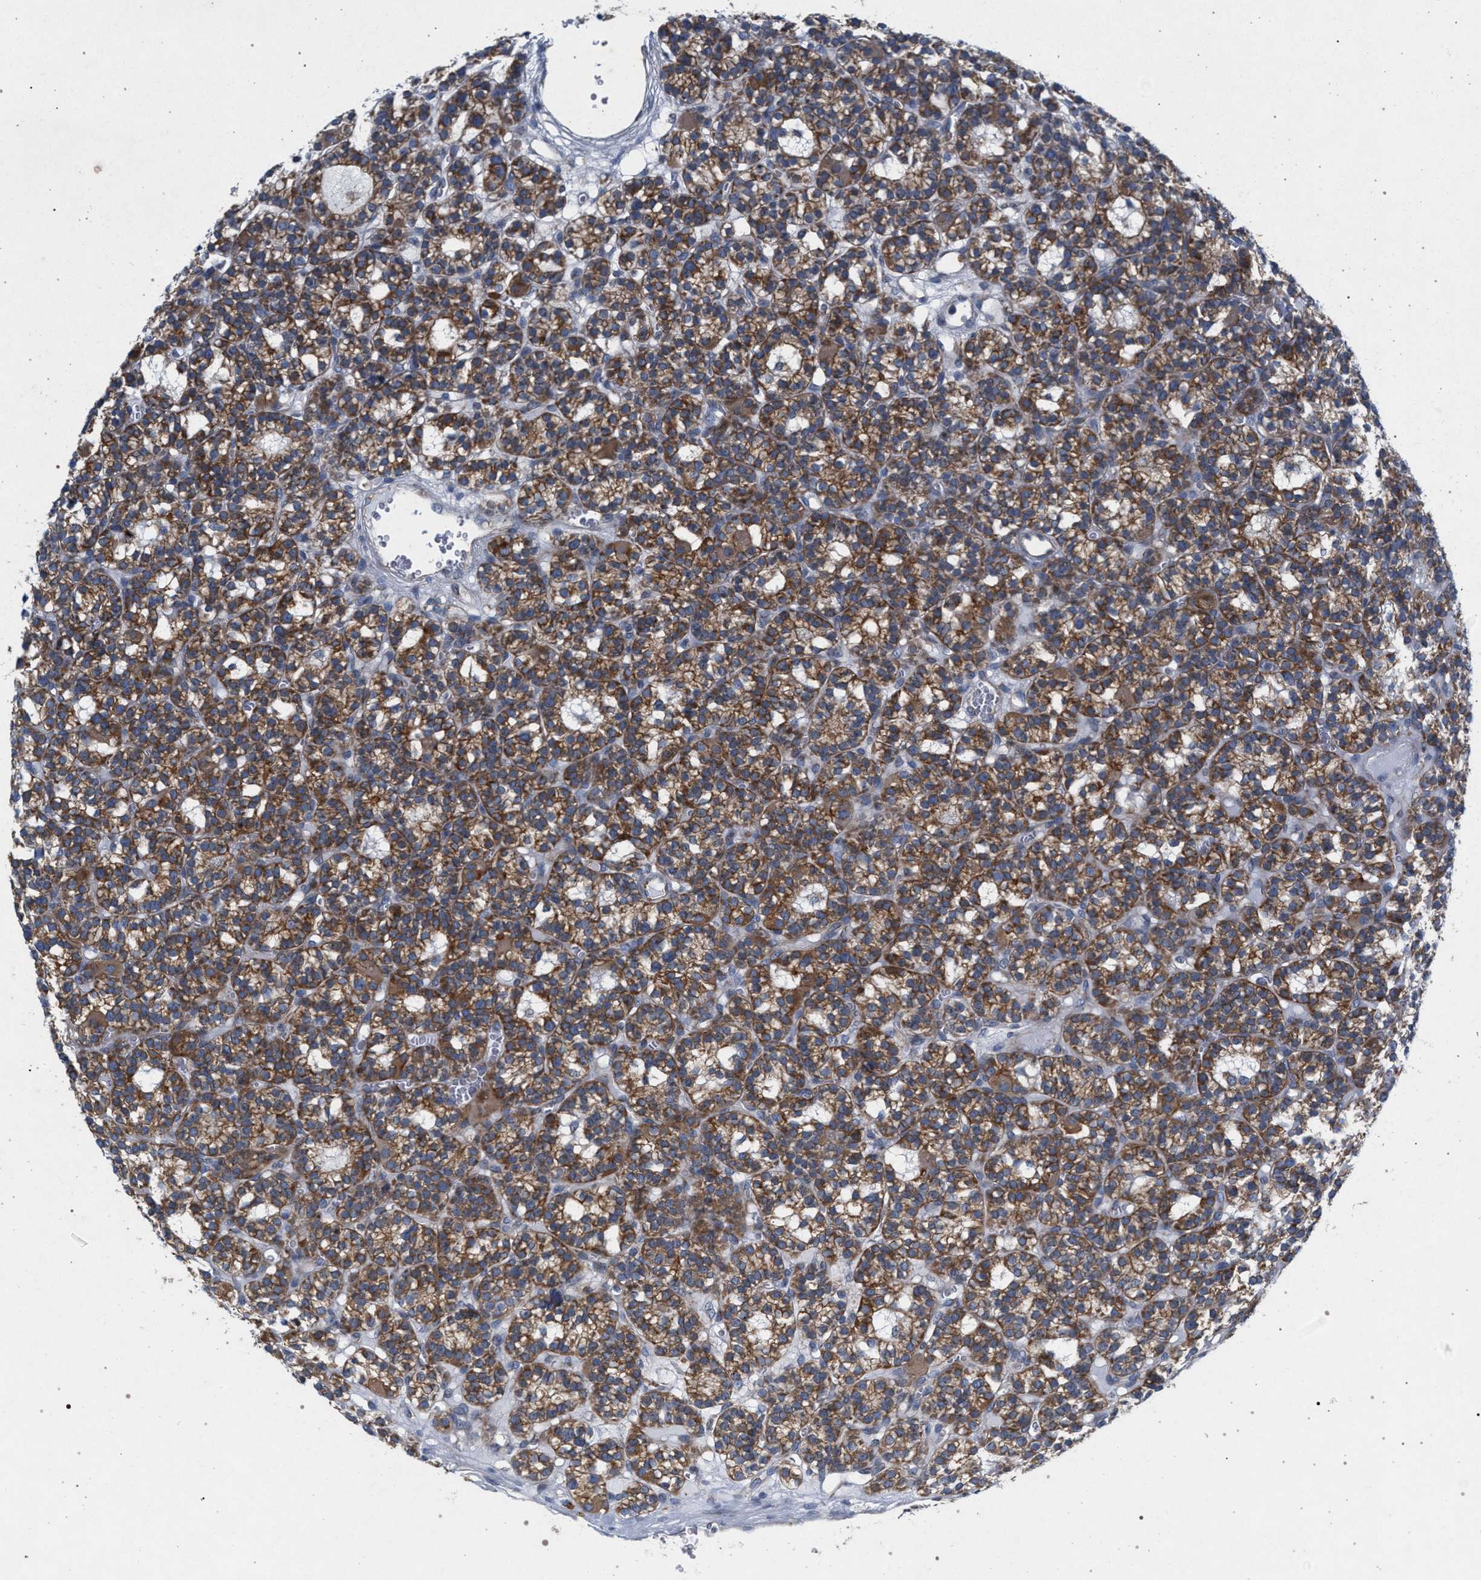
{"staining": {"intensity": "moderate", "quantity": ">75%", "location": "cytoplasmic/membranous"}, "tissue": "parathyroid gland", "cell_type": "Glandular cells", "image_type": "normal", "snomed": [{"axis": "morphology", "description": "Normal tissue, NOS"}, {"axis": "morphology", "description": "Adenoma, NOS"}, {"axis": "topography", "description": "Parathyroid gland"}], "caption": "The photomicrograph shows a brown stain indicating the presence of a protein in the cytoplasmic/membranous of glandular cells in parathyroid gland. (DAB (3,3'-diaminobenzidine) IHC, brown staining for protein, blue staining for nuclei).", "gene": "MAMDC2", "patient": {"sex": "female", "age": 58}}